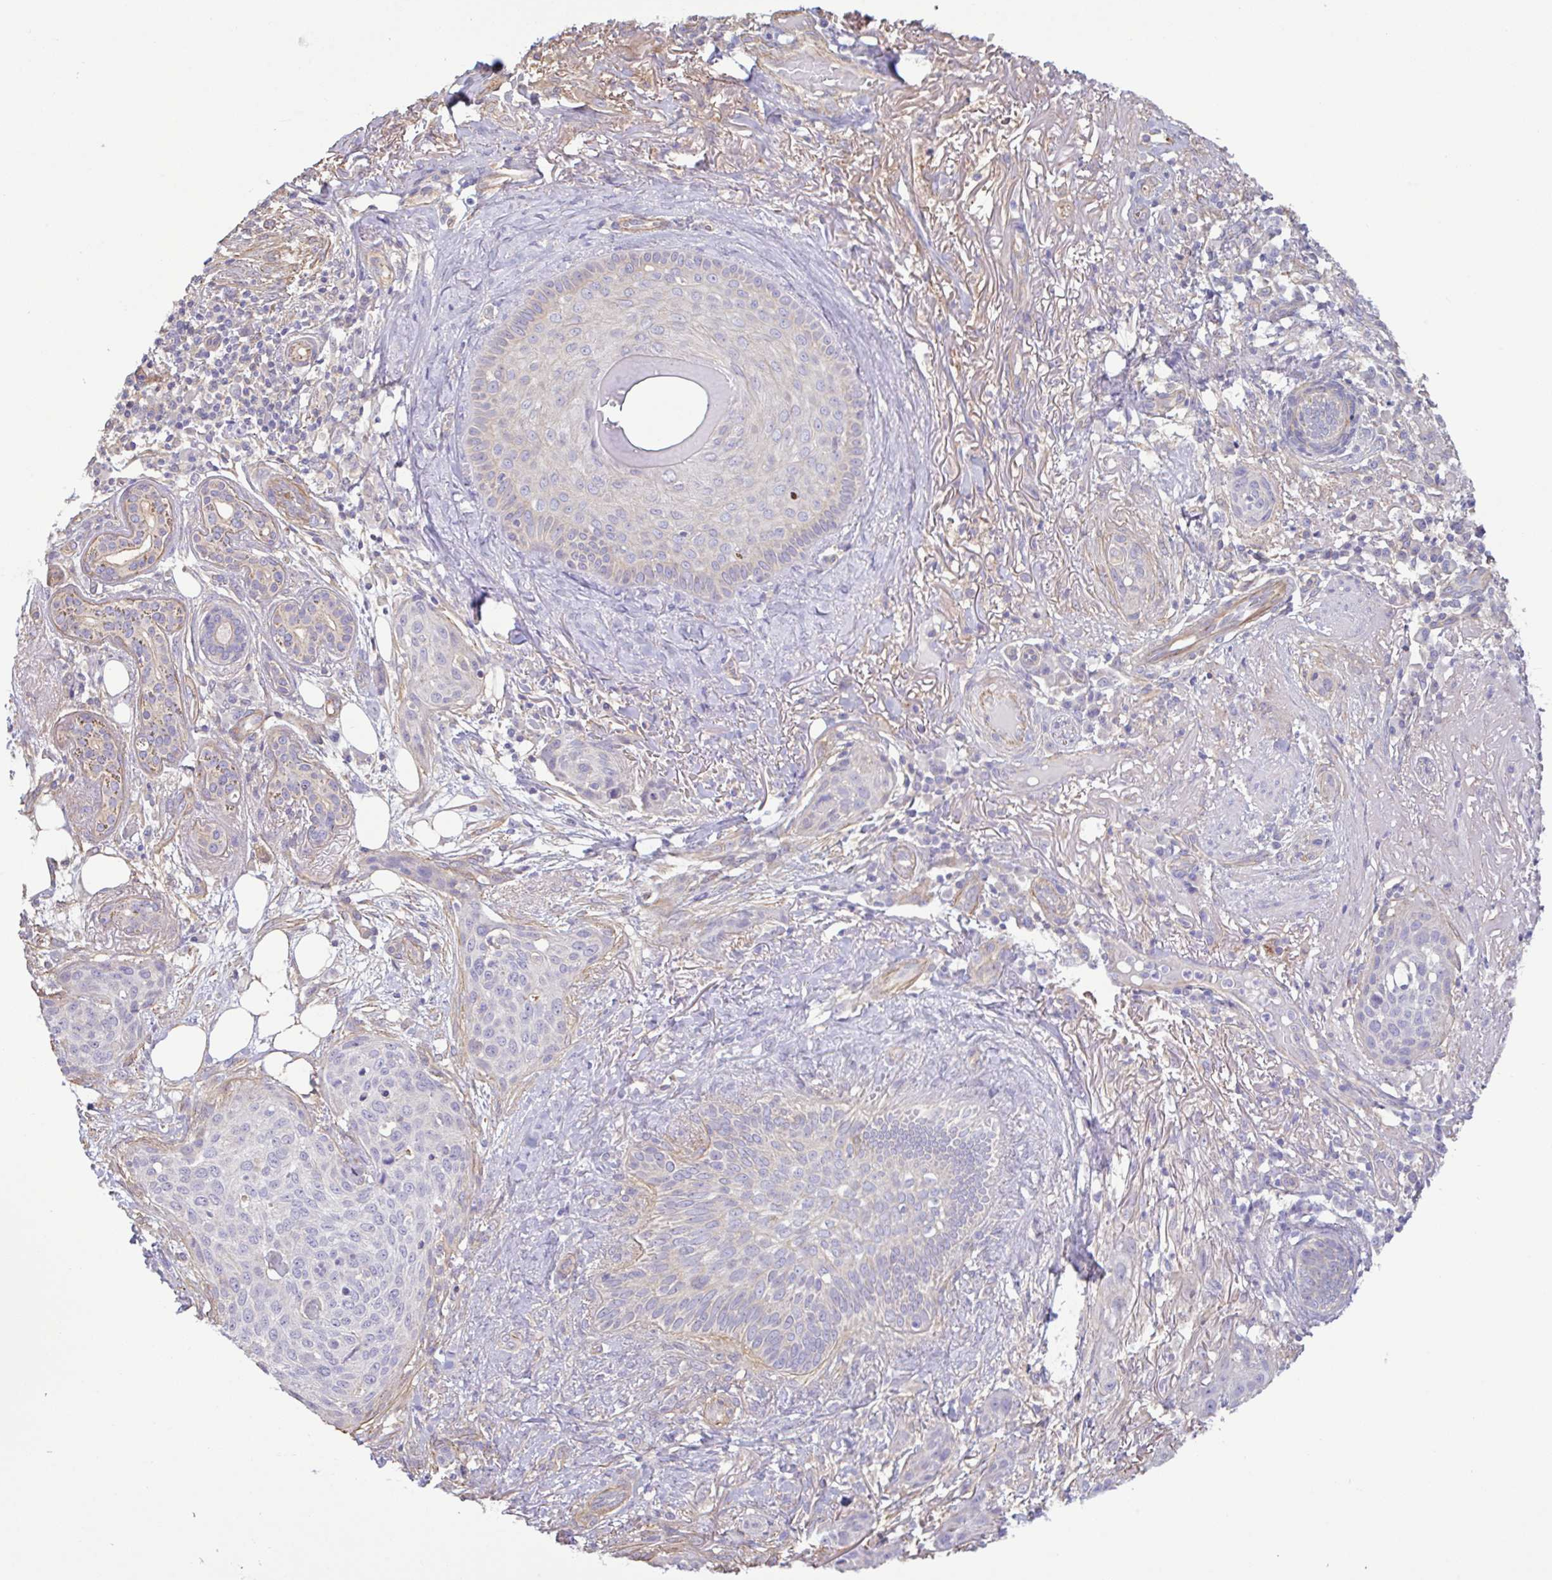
{"staining": {"intensity": "negative", "quantity": "none", "location": "none"}, "tissue": "skin cancer", "cell_type": "Tumor cells", "image_type": "cancer", "snomed": [{"axis": "morphology", "description": "Squamous cell carcinoma, NOS"}, {"axis": "topography", "description": "Skin"}], "caption": "This is an IHC image of human squamous cell carcinoma (skin). There is no staining in tumor cells.", "gene": "PLCD4", "patient": {"sex": "female", "age": 87}}